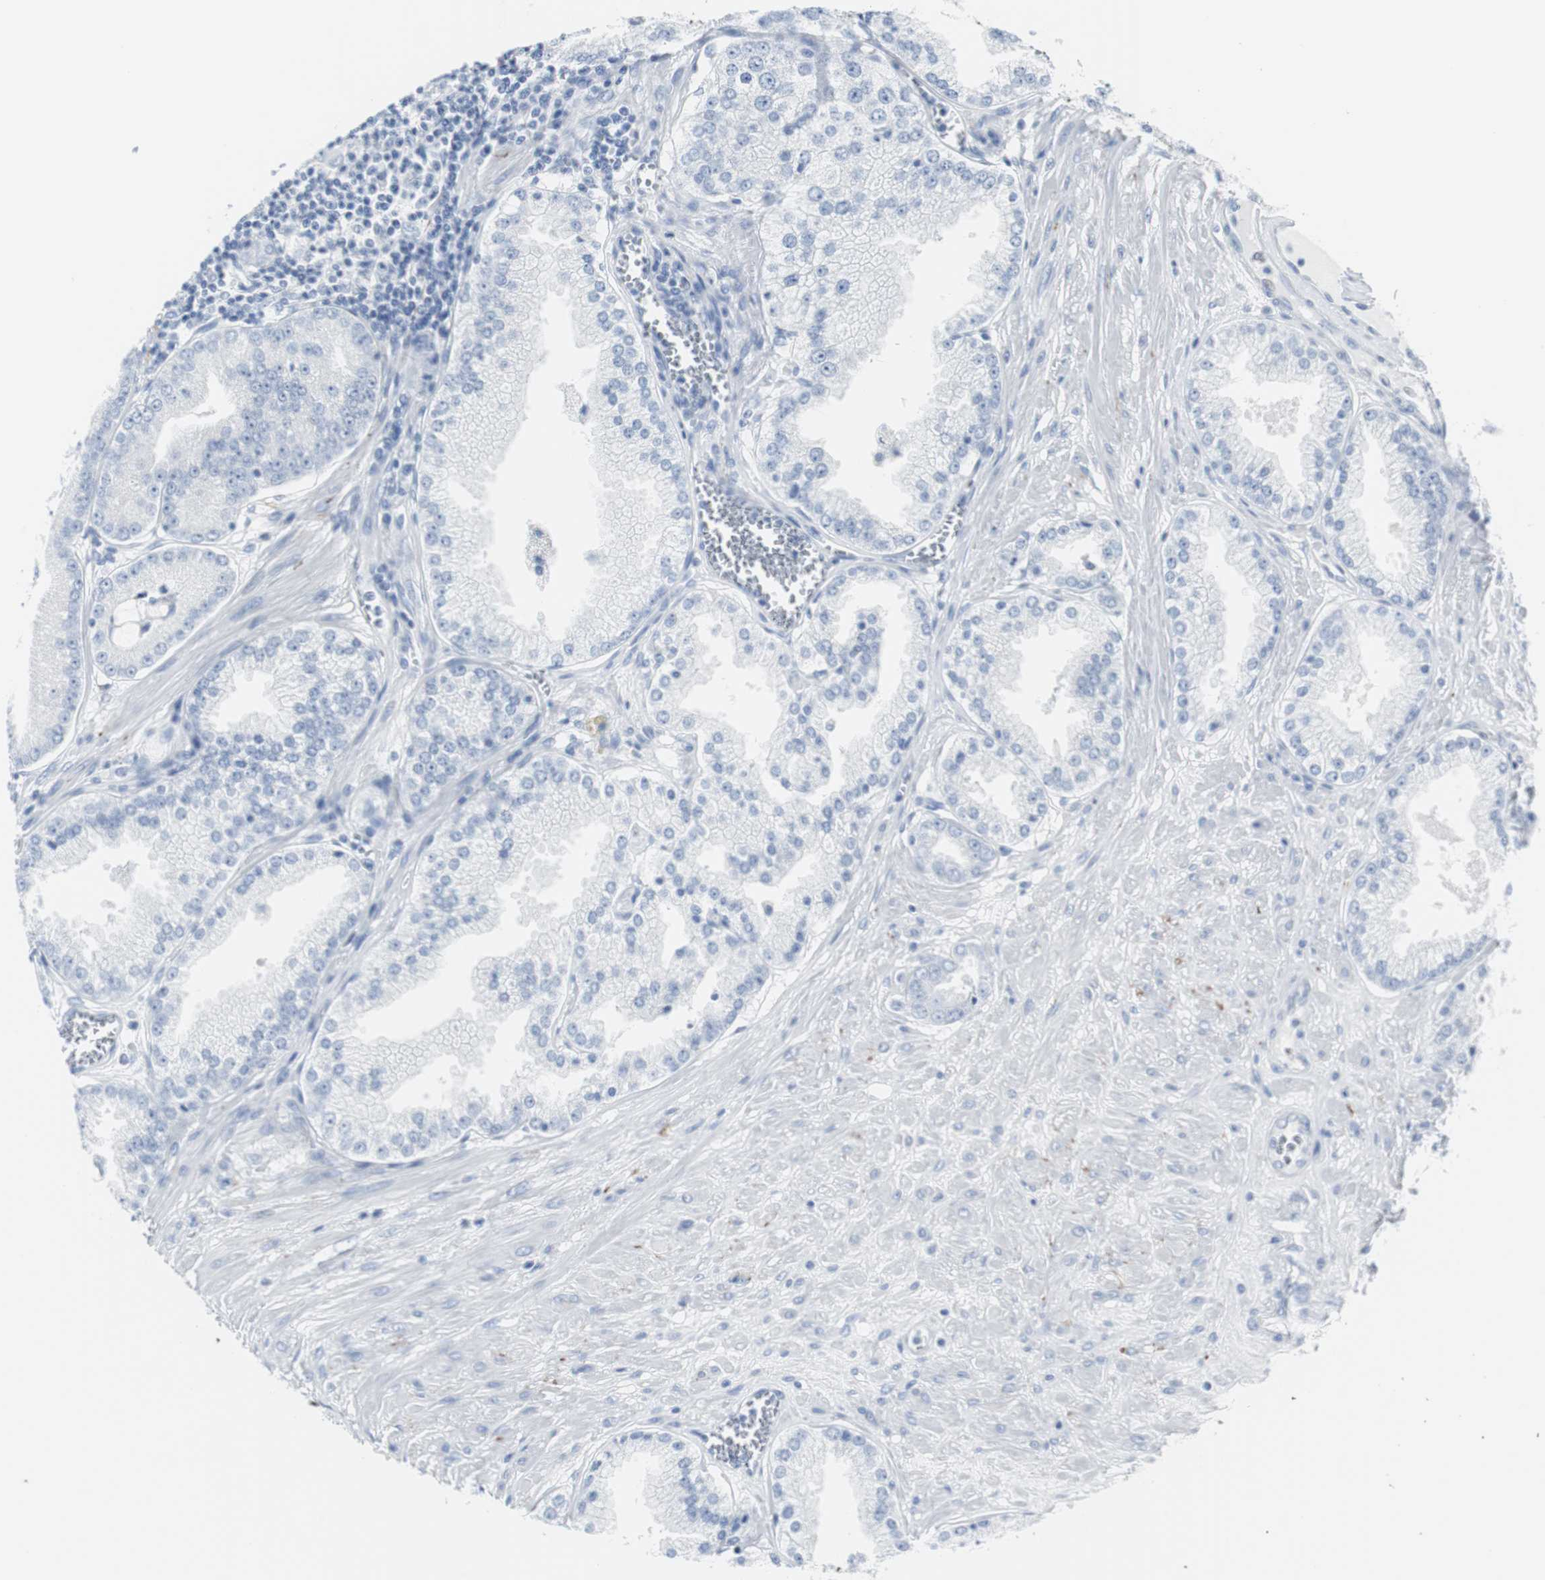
{"staining": {"intensity": "negative", "quantity": "none", "location": "none"}, "tissue": "prostate cancer", "cell_type": "Tumor cells", "image_type": "cancer", "snomed": [{"axis": "morphology", "description": "Adenocarcinoma, High grade"}, {"axis": "topography", "description": "Prostate"}], "caption": "The micrograph shows no significant staining in tumor cells of prostate cancer (high-grade adenocarcinoma).", "gene": "GAP43", "patient": {"sex": "male", "age": 61}}